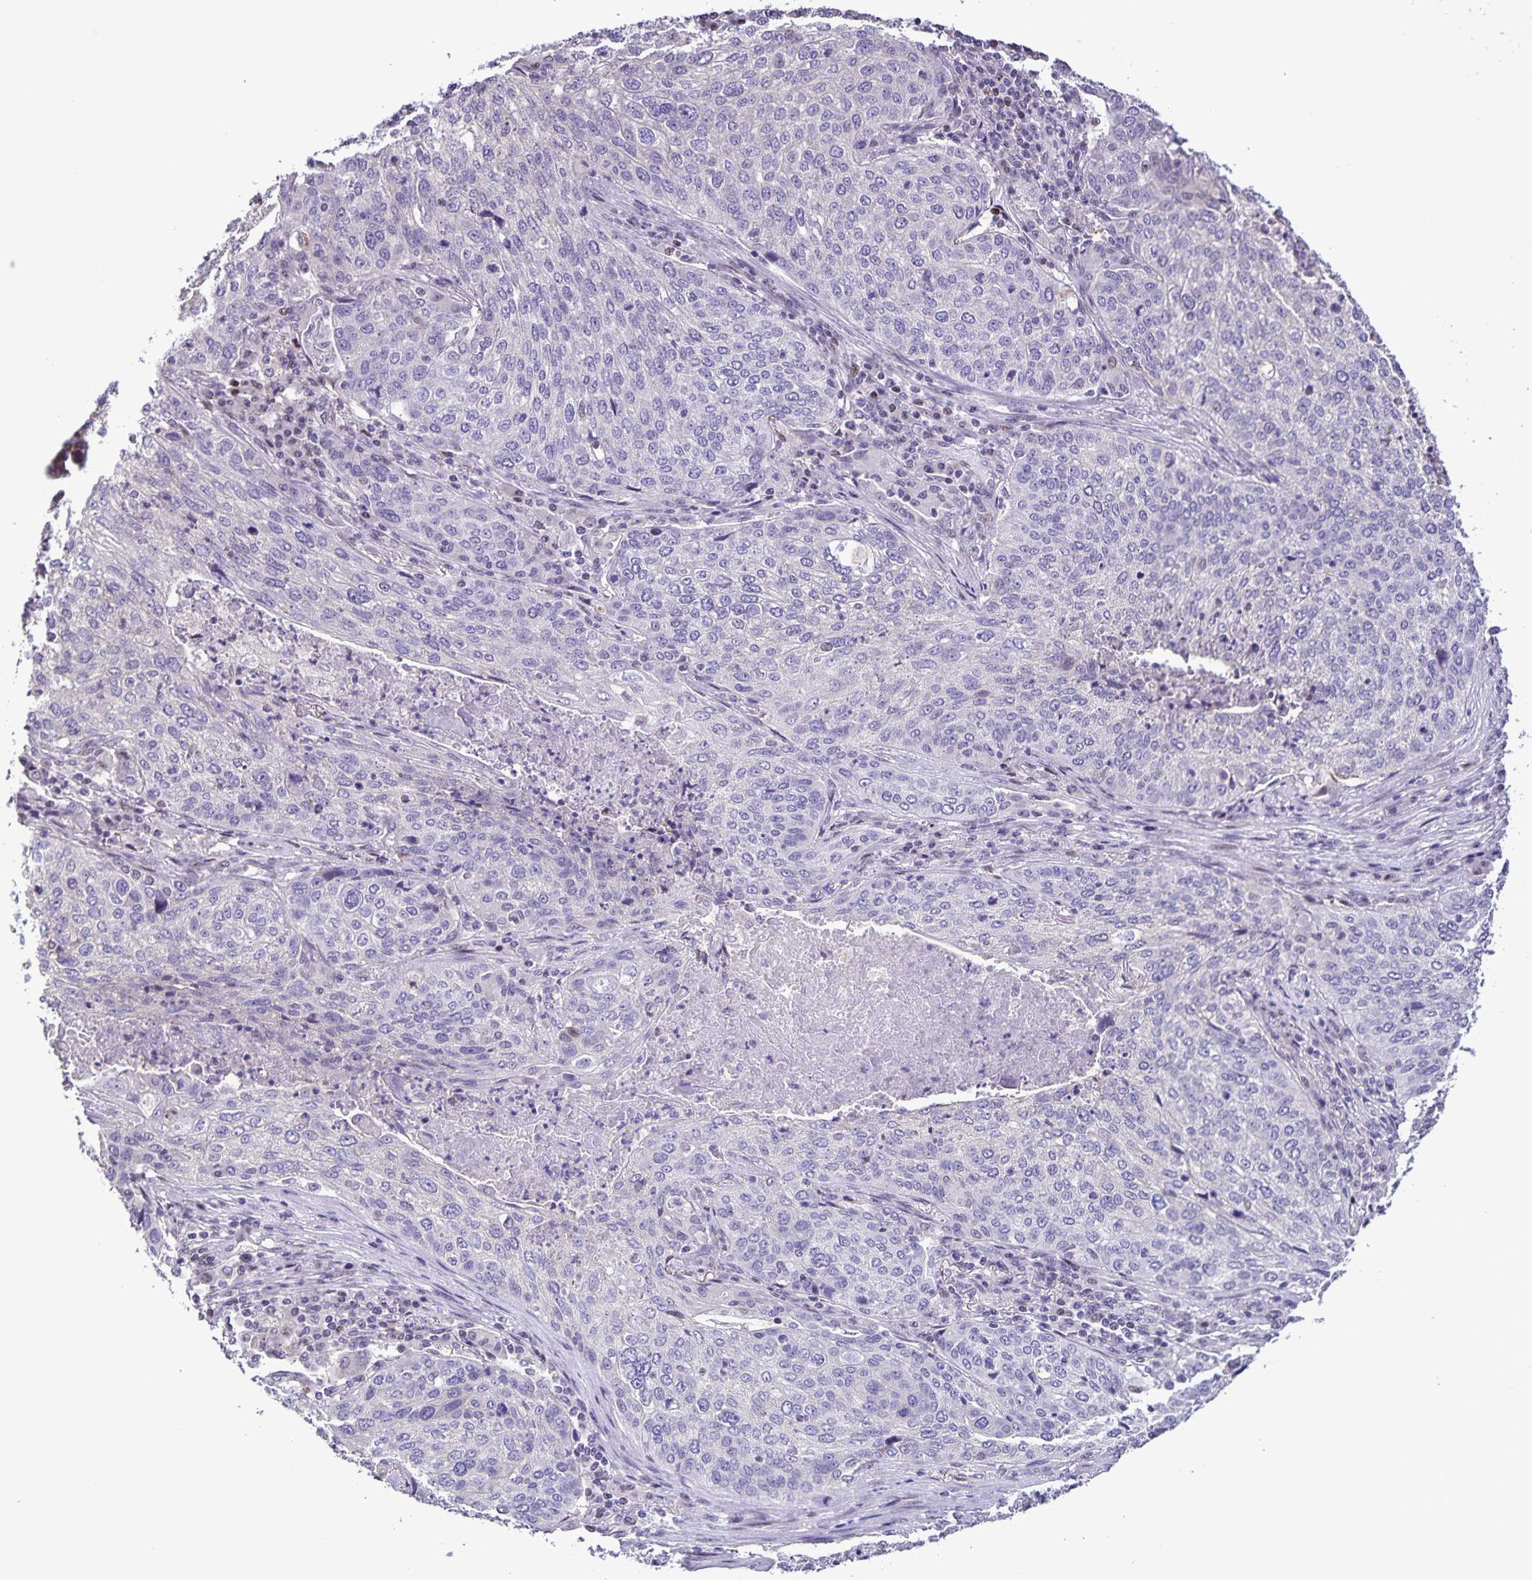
{"staining": {"intensity": "negative", "quantity": "none", "location": "none"}, "tissue": "lung cancer", "cell_type": "Tumor cells", "image_type": "cancer", "snomed": [{"axis": "morphology", "description": "Squamous cell carcinoma, NOS"}, {"axis": "topography", "description": "Lung"}], "caption": "An immunohistochemistry photomicrograph of lung cancer is shown. There is no staining in tumor cells of lung cancer. The staining was performed using DAB (3,3'-diaminobenzidine) to visualize the protein expression in brown, while the nuclei were stained in blue with hematoxylin (Magnification: 20x).", "gene": "ONECUT2", "patient": {"sex": "male", "age": 63}}